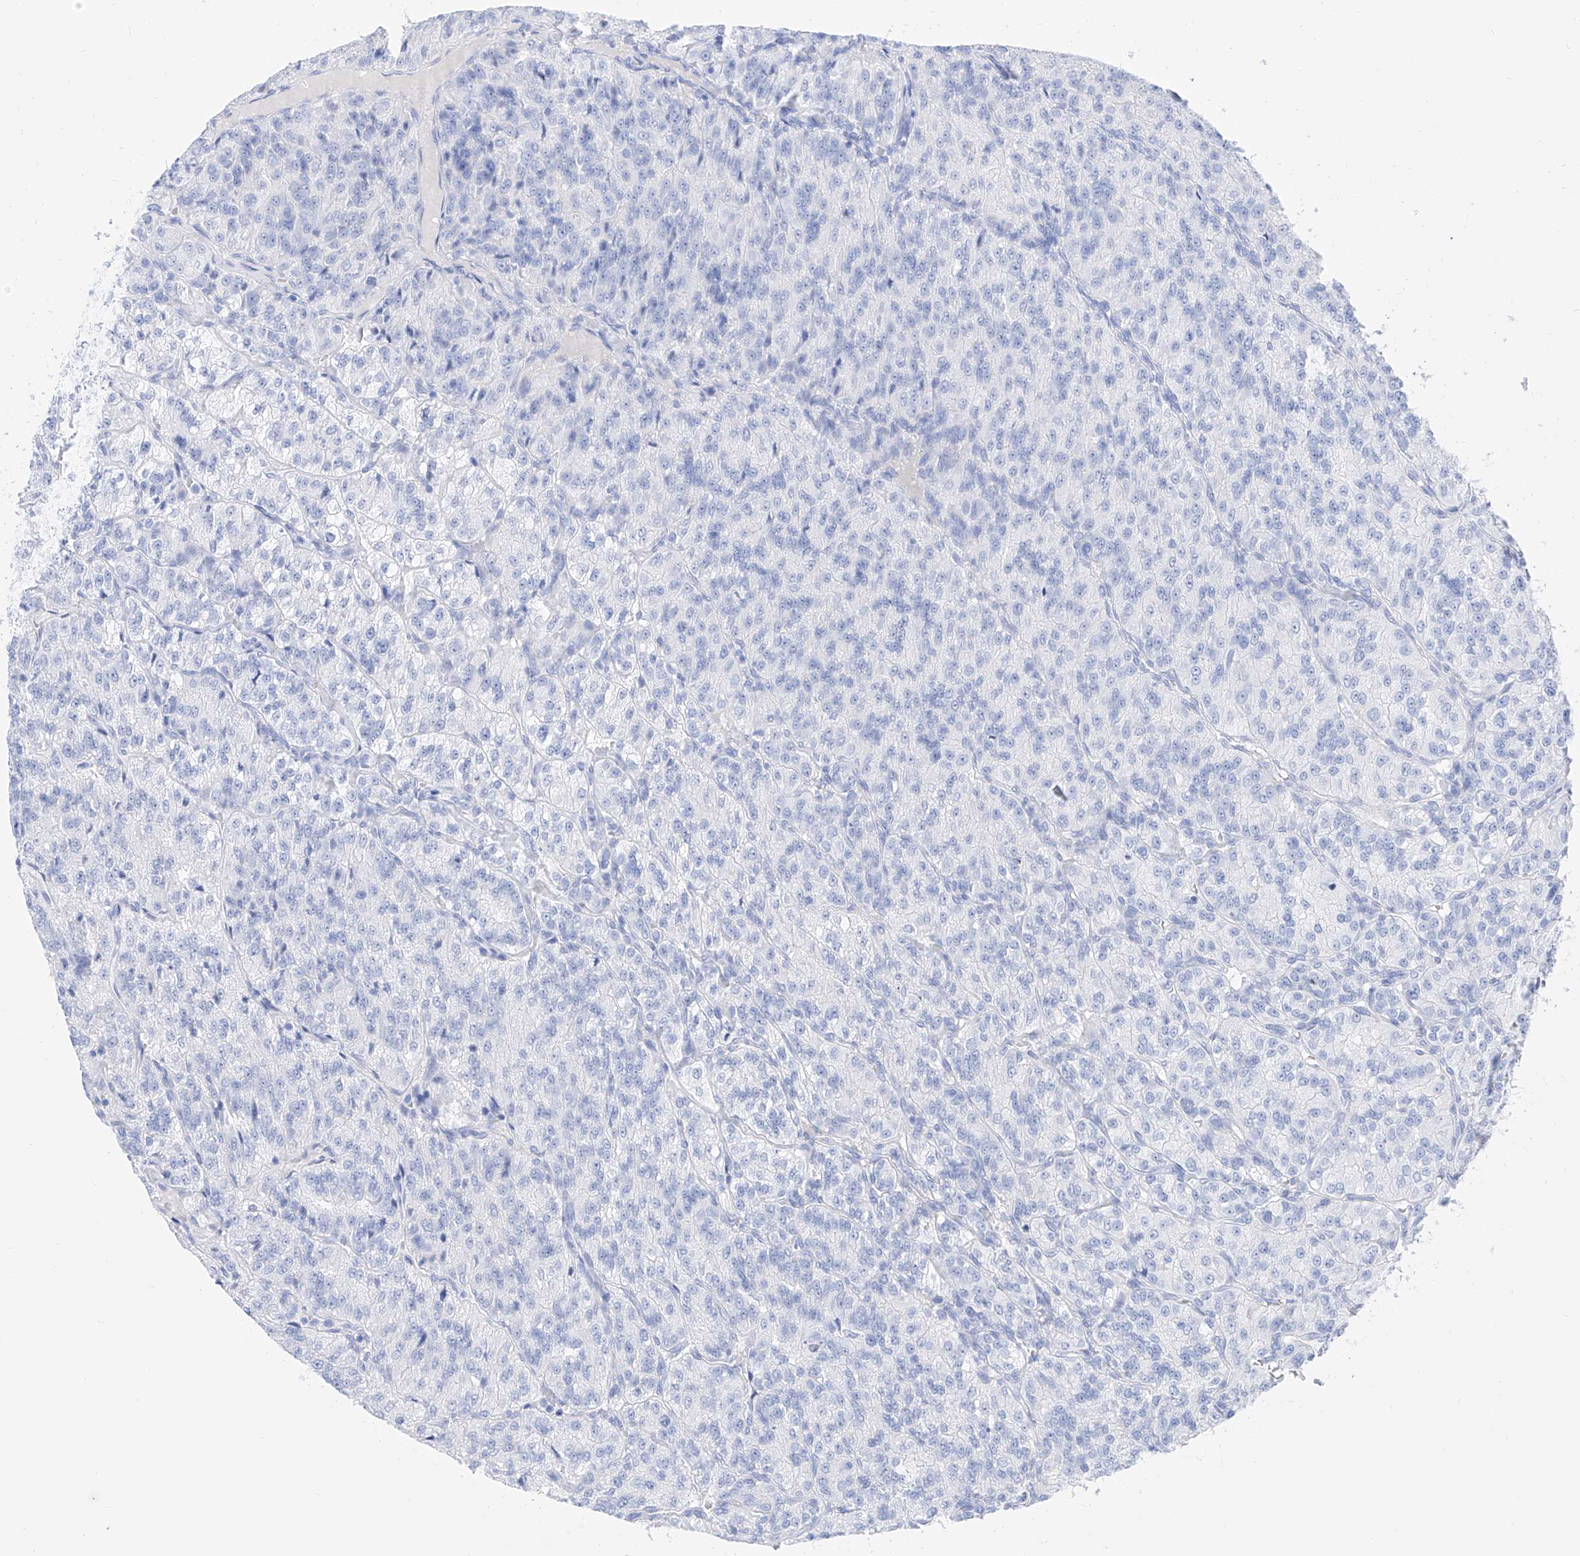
{"staining": {"intensity": "negative", "quantity": "none", "location": "none"}, "tissue": "renal cancer", "cell_type": "Tumor cells", "image_type": "cancer", "snomed": [{"axis": "morphology", "description": "Adenocarcinoma, NOS"}, {"axis": "topography", "description": "Kidney"}], "caption": "Immunohistochemistry of human renal adenocarcinoma displays no expression in tumor cells.", "gene": "TRPC7", "patient": {"sex": "female", "age": 63}}